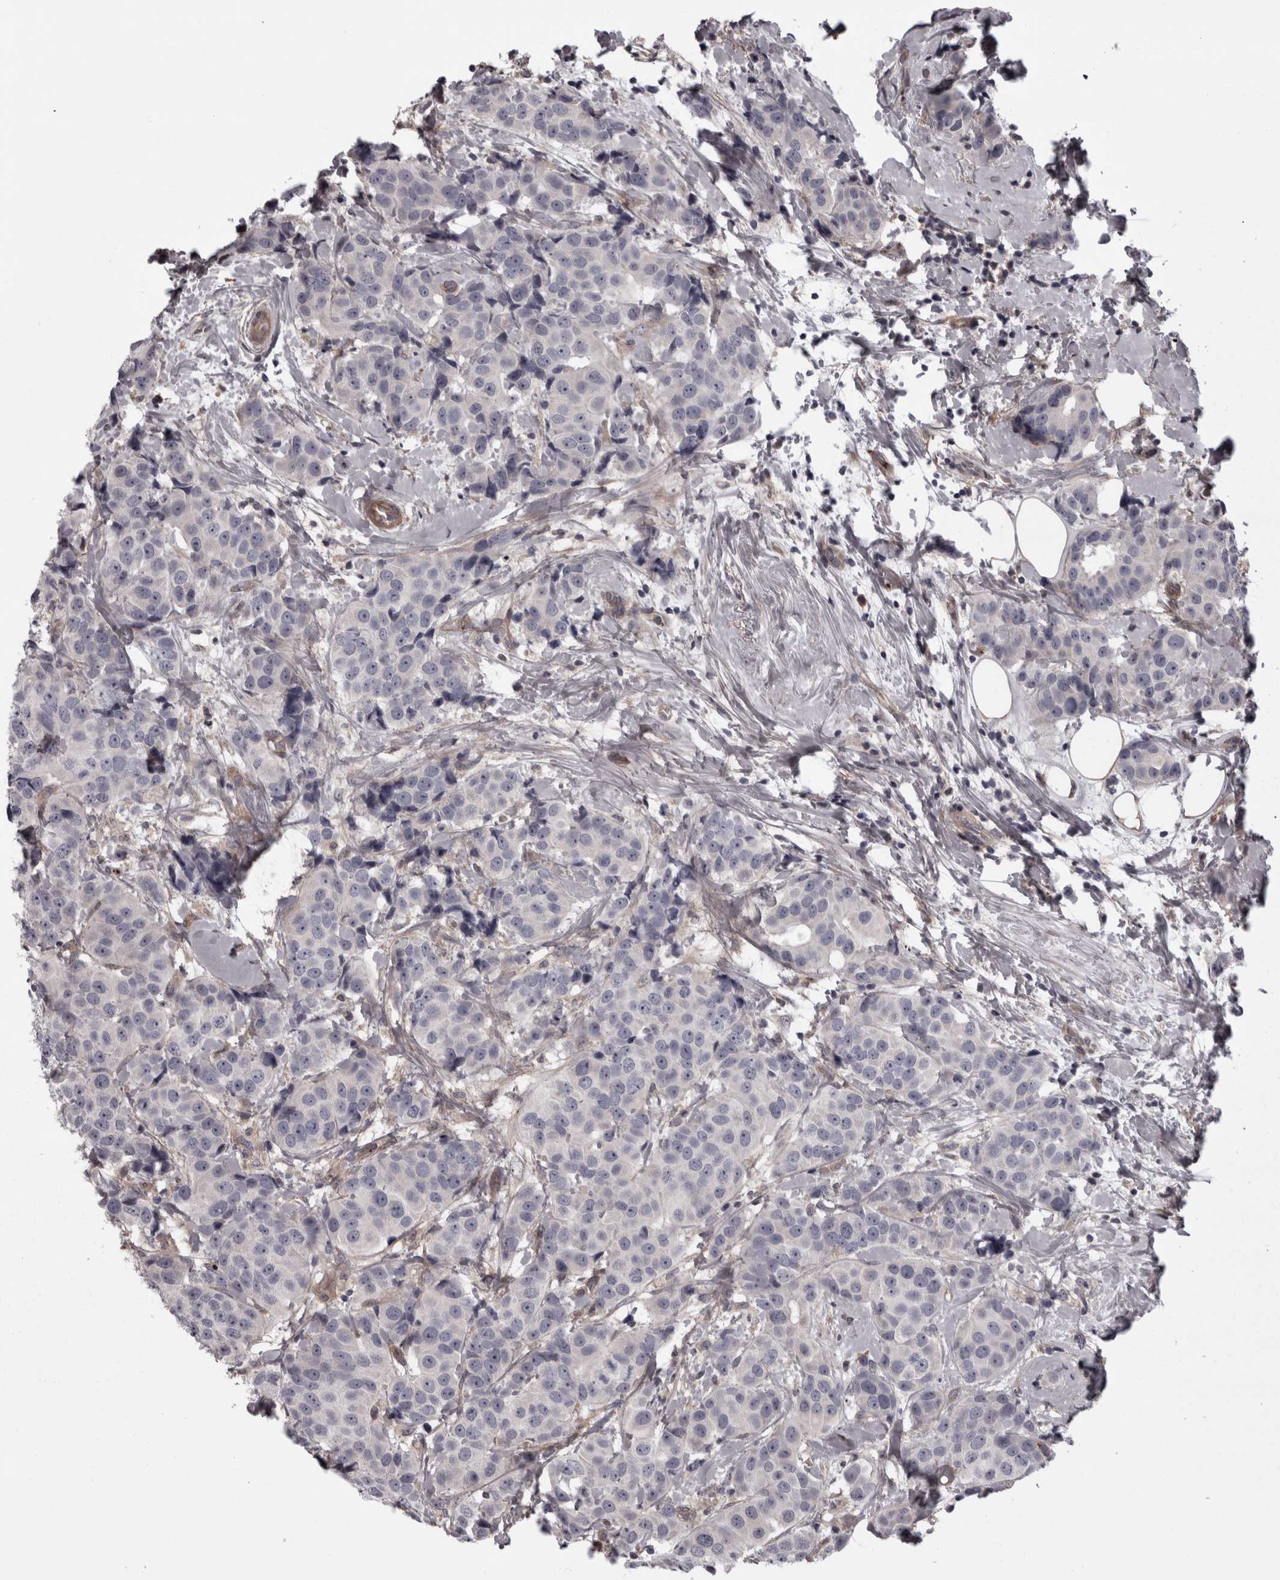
{"staining": {"intensity": "negative", "quantity": "none", "location": "none"}, "tissue": "breast cancer", "cell_type": "Tumor cells", "image_type": "cancer", "snomed": [{"axis": "morphology", "description": "Normal tissue, NOS"}, {"axis": "morphology", "description": "Duct carcinoma"}, {"axis": "topography", "description": "Breast"}], "caption": "The image displays no significant expression in tumor cells of breast cancer.", "gene": "RSU1", "patient": {"sex": "female", "age": 39}}